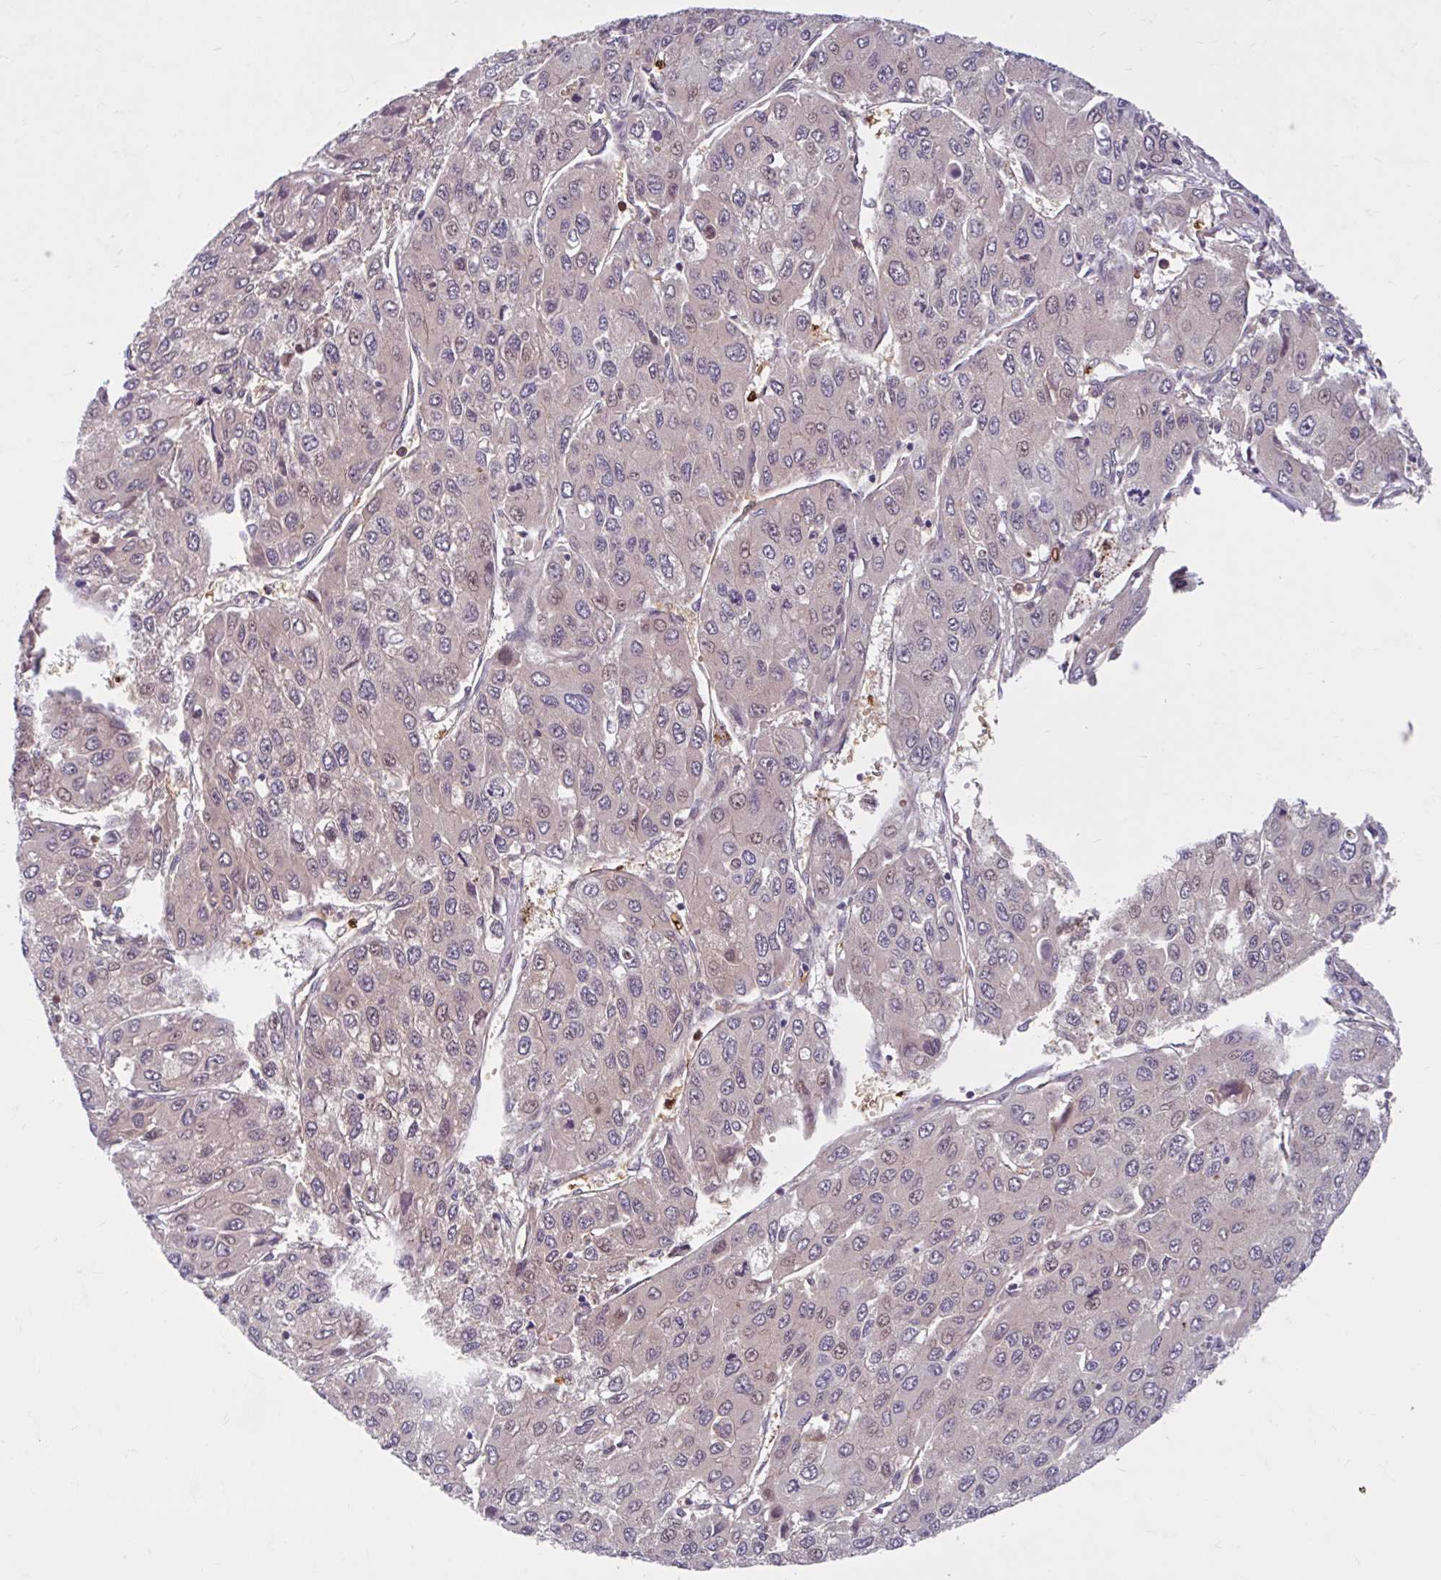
{"staining": {"intensity": "negative", "quantity": "none", "location": "none"}, "tissue": "liver cancer", "cell_type": "Tumor cells", "image_type": "cancer", "snomed": [{"axis": "morphology", "description": "Carcinoma, Hepatocellular, NOS"}, {"axis": "topography", "description": "Liver"}], "caption": "Tumor cells show no significant expression in hepatocellular carcinoma (liver).", "gene": "HMBS", "patient": {"sex": "female", "age": 66}}